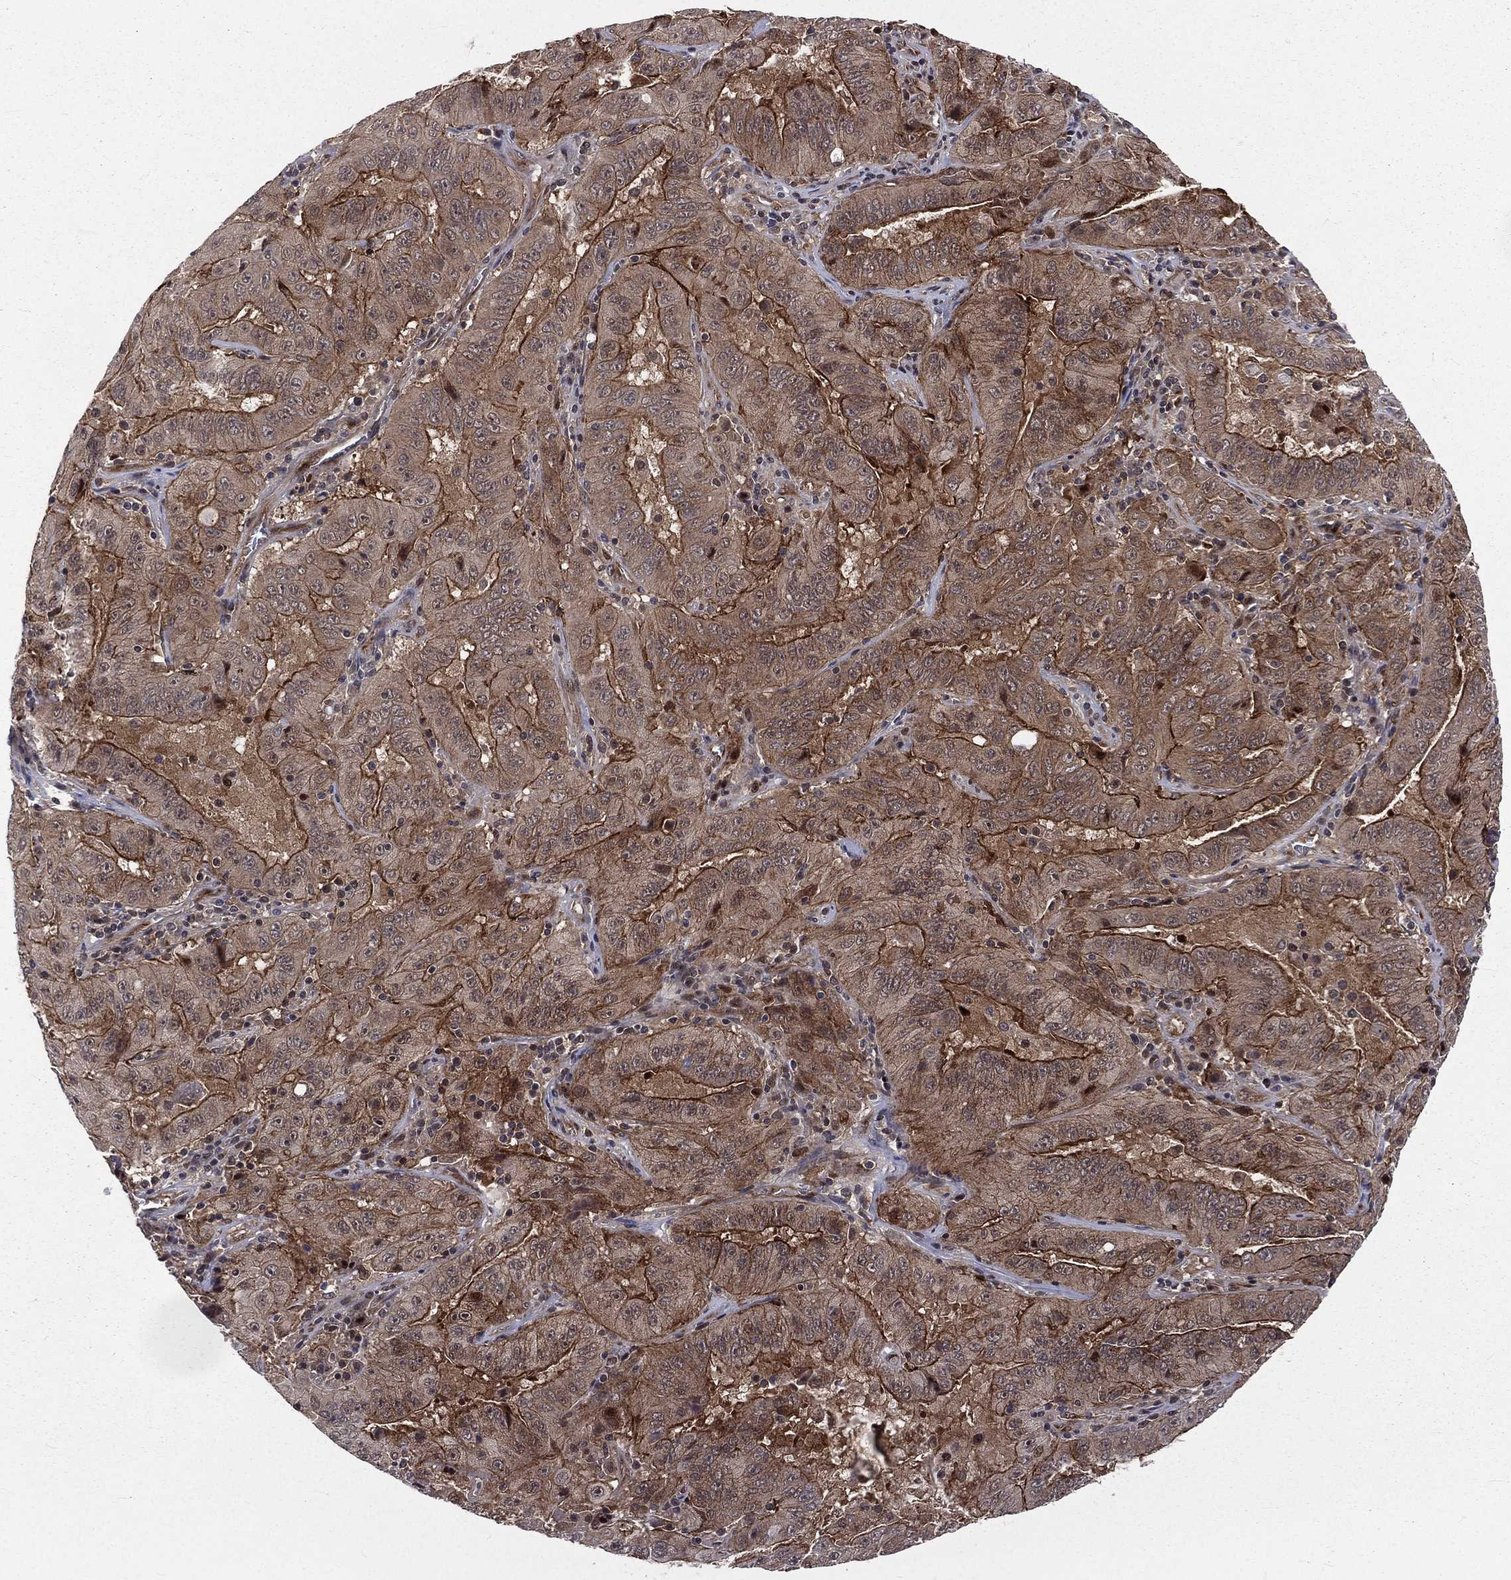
{"staining": {"intensity": "moderate", "quantity": ">75%", "location": "cytoplasmic/membranous"}, "tissue": "pancreatic cancer", "cell_type": "Tumor cells", "image_type": "cancer", "snomed": [{"axis": "morphology", "description": "Adenocarcinoma, NOS"}, {"axis": "topography", "description": "Pancreas"}], "caption": "Tumor cells demonstrate moderate cytoplasmic/membranous positivity in about >75% of cells in pancreatic cancer.", "gene": "ARL3", "patient": {"sex": "male", "age": 63}}